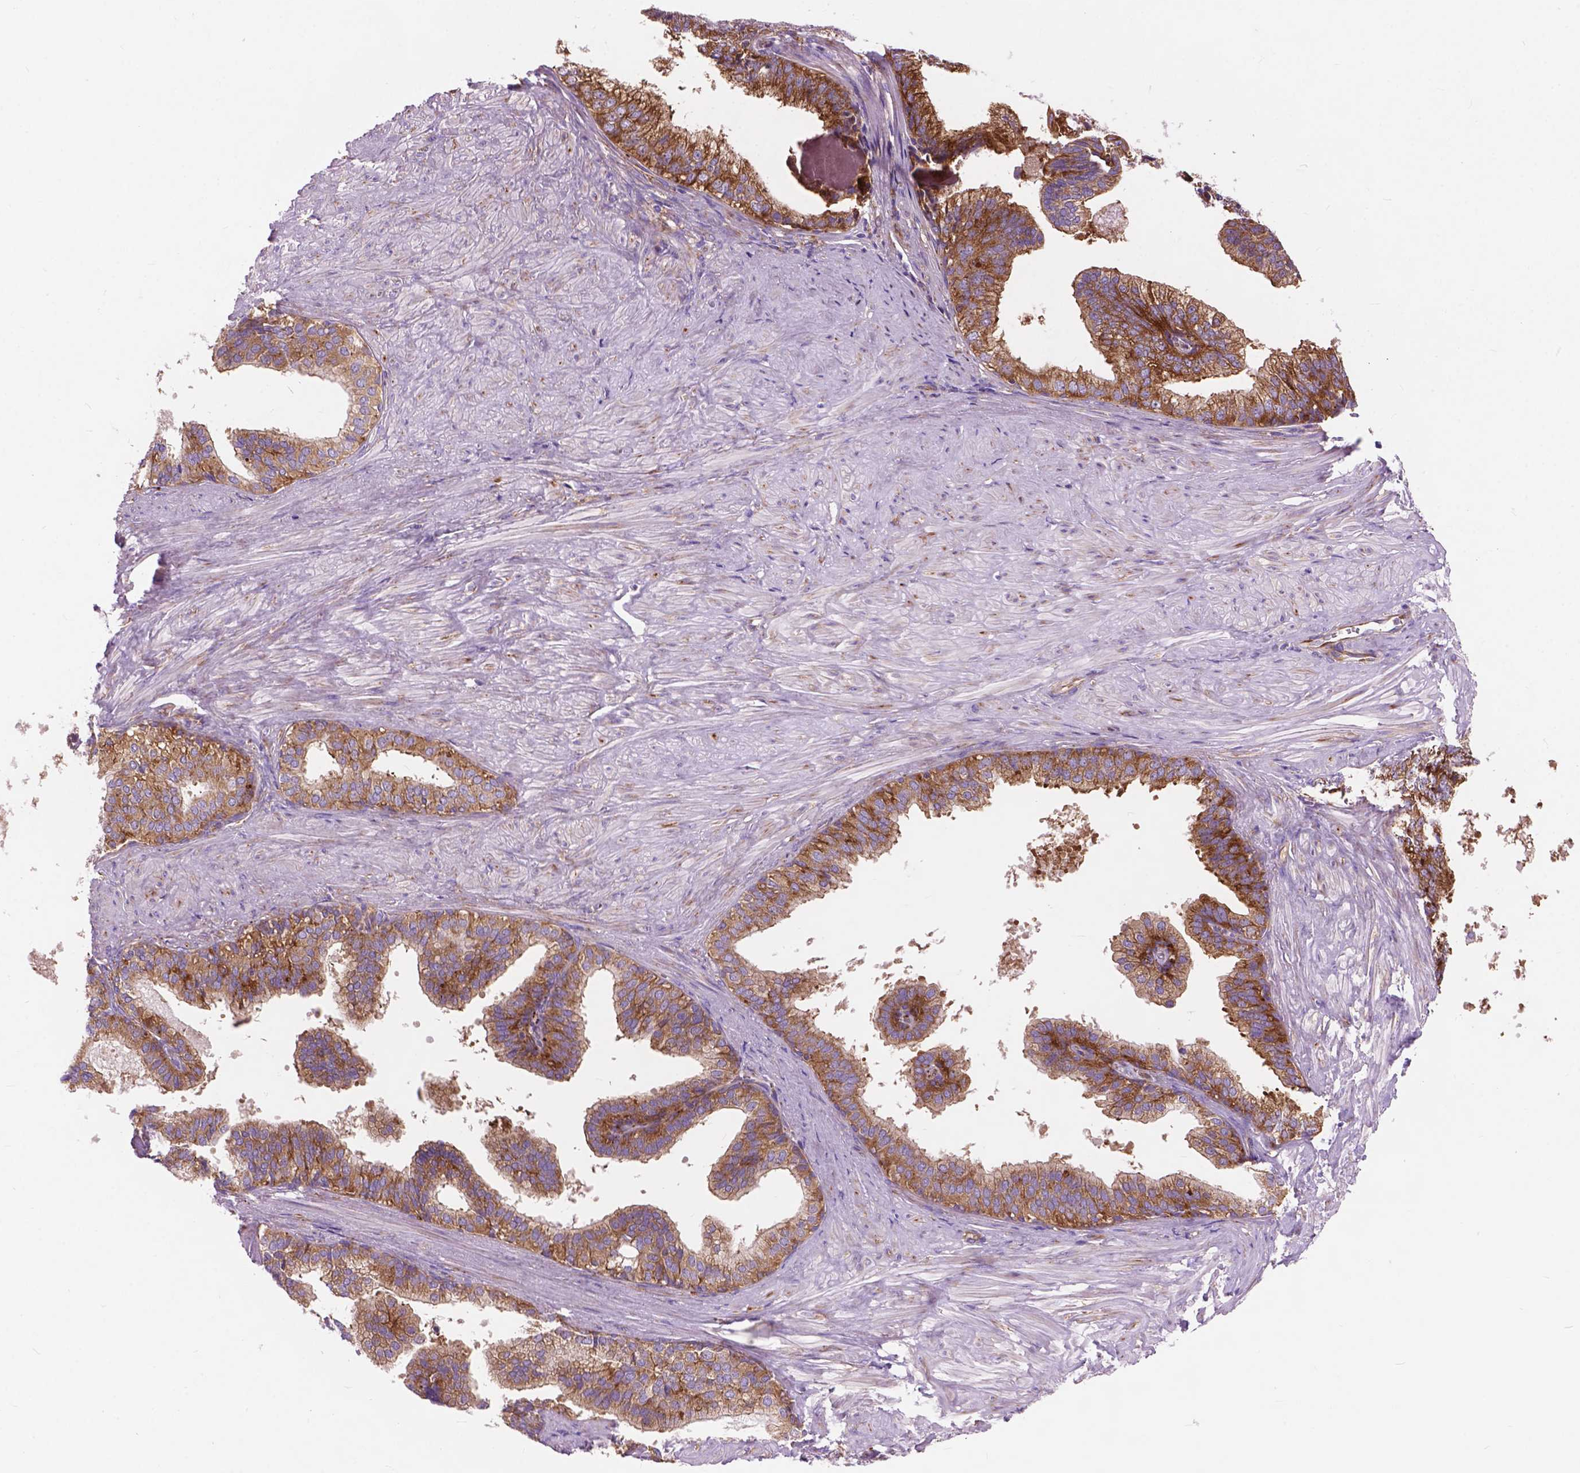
{"staining": {"intensity": "moderate", "quantity": "25%-75%", "location": "cytoplasmic/membranous"}, "tissue": "prostate", "cell_type": "Glandular cells", "image_type": "normal", "snomed": [{"axis": "morphology", "description": "Normal tissue, NOS"}, {"axis": "topography", "description": "Prostate"}, {"axis": "topography", "description": "Peripheral nerve tissue"}], "caption": "Immunohistochemistry (IHC) photomicrograph of normal prostate stained for a protein (brown), which displays medium levels of moderate cytoplasmic/membranous positivity in approximately 25%-75% of glandular cells.", "gene": "RPL37A", "patient": {"sex": "male", "age": 55}}